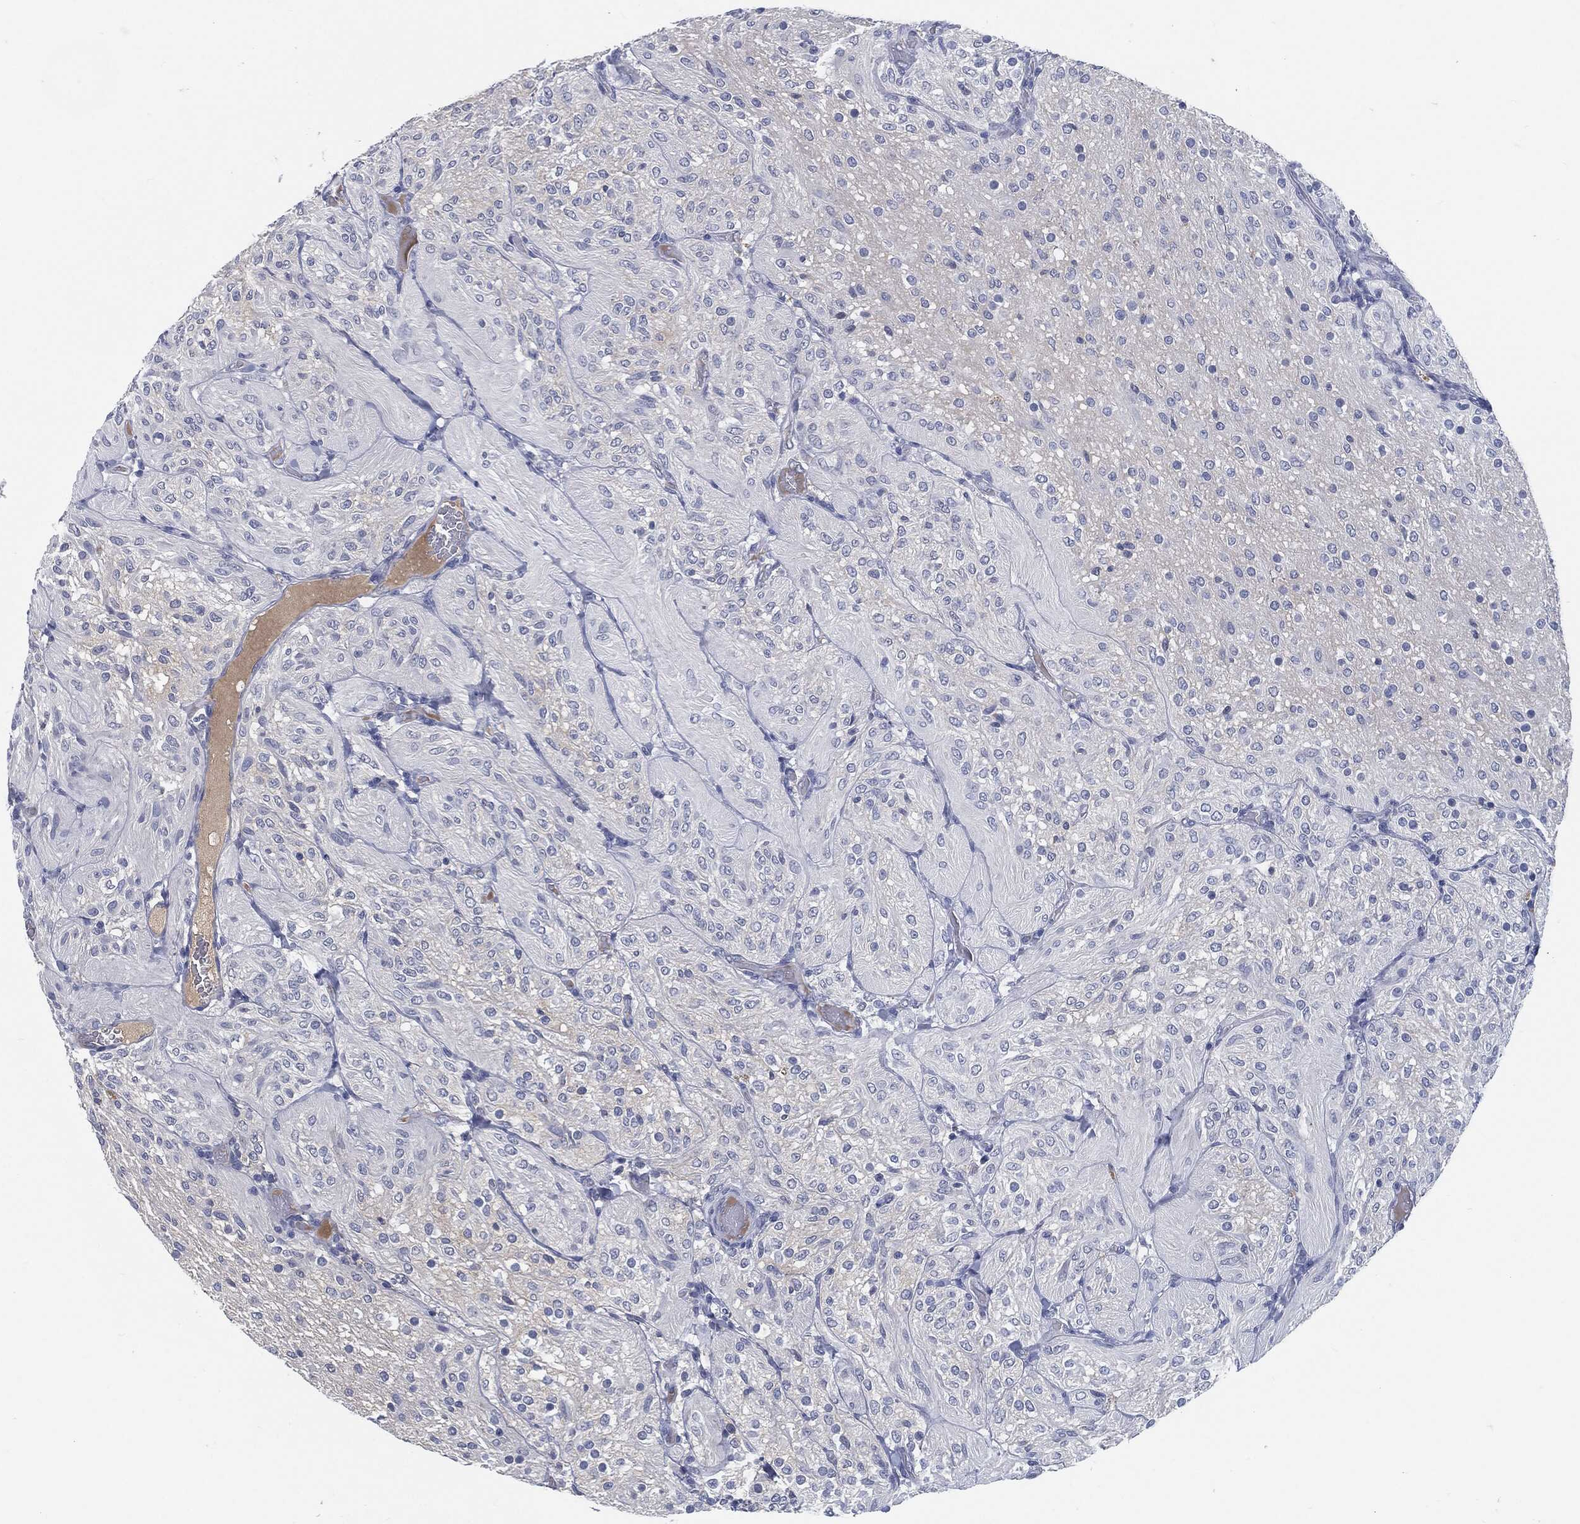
{"staining": {"intensity": "negative", "quantity": "none", "location": "none"}, "tissue": "glioma", "cell_type": "Tumor cells", "image_type": "cancer", "snomed": [{"axis": "morphology", "description": "Glioma, malignant, Low grade"}, {"axis": "topography", "description": "Brain"}], "caption": "Glioma stained for a protein using immunohistochemistry reveals no positivity tumor cells.", "gene": "MST1", "patient": {"sex": "male", "age": 3}}